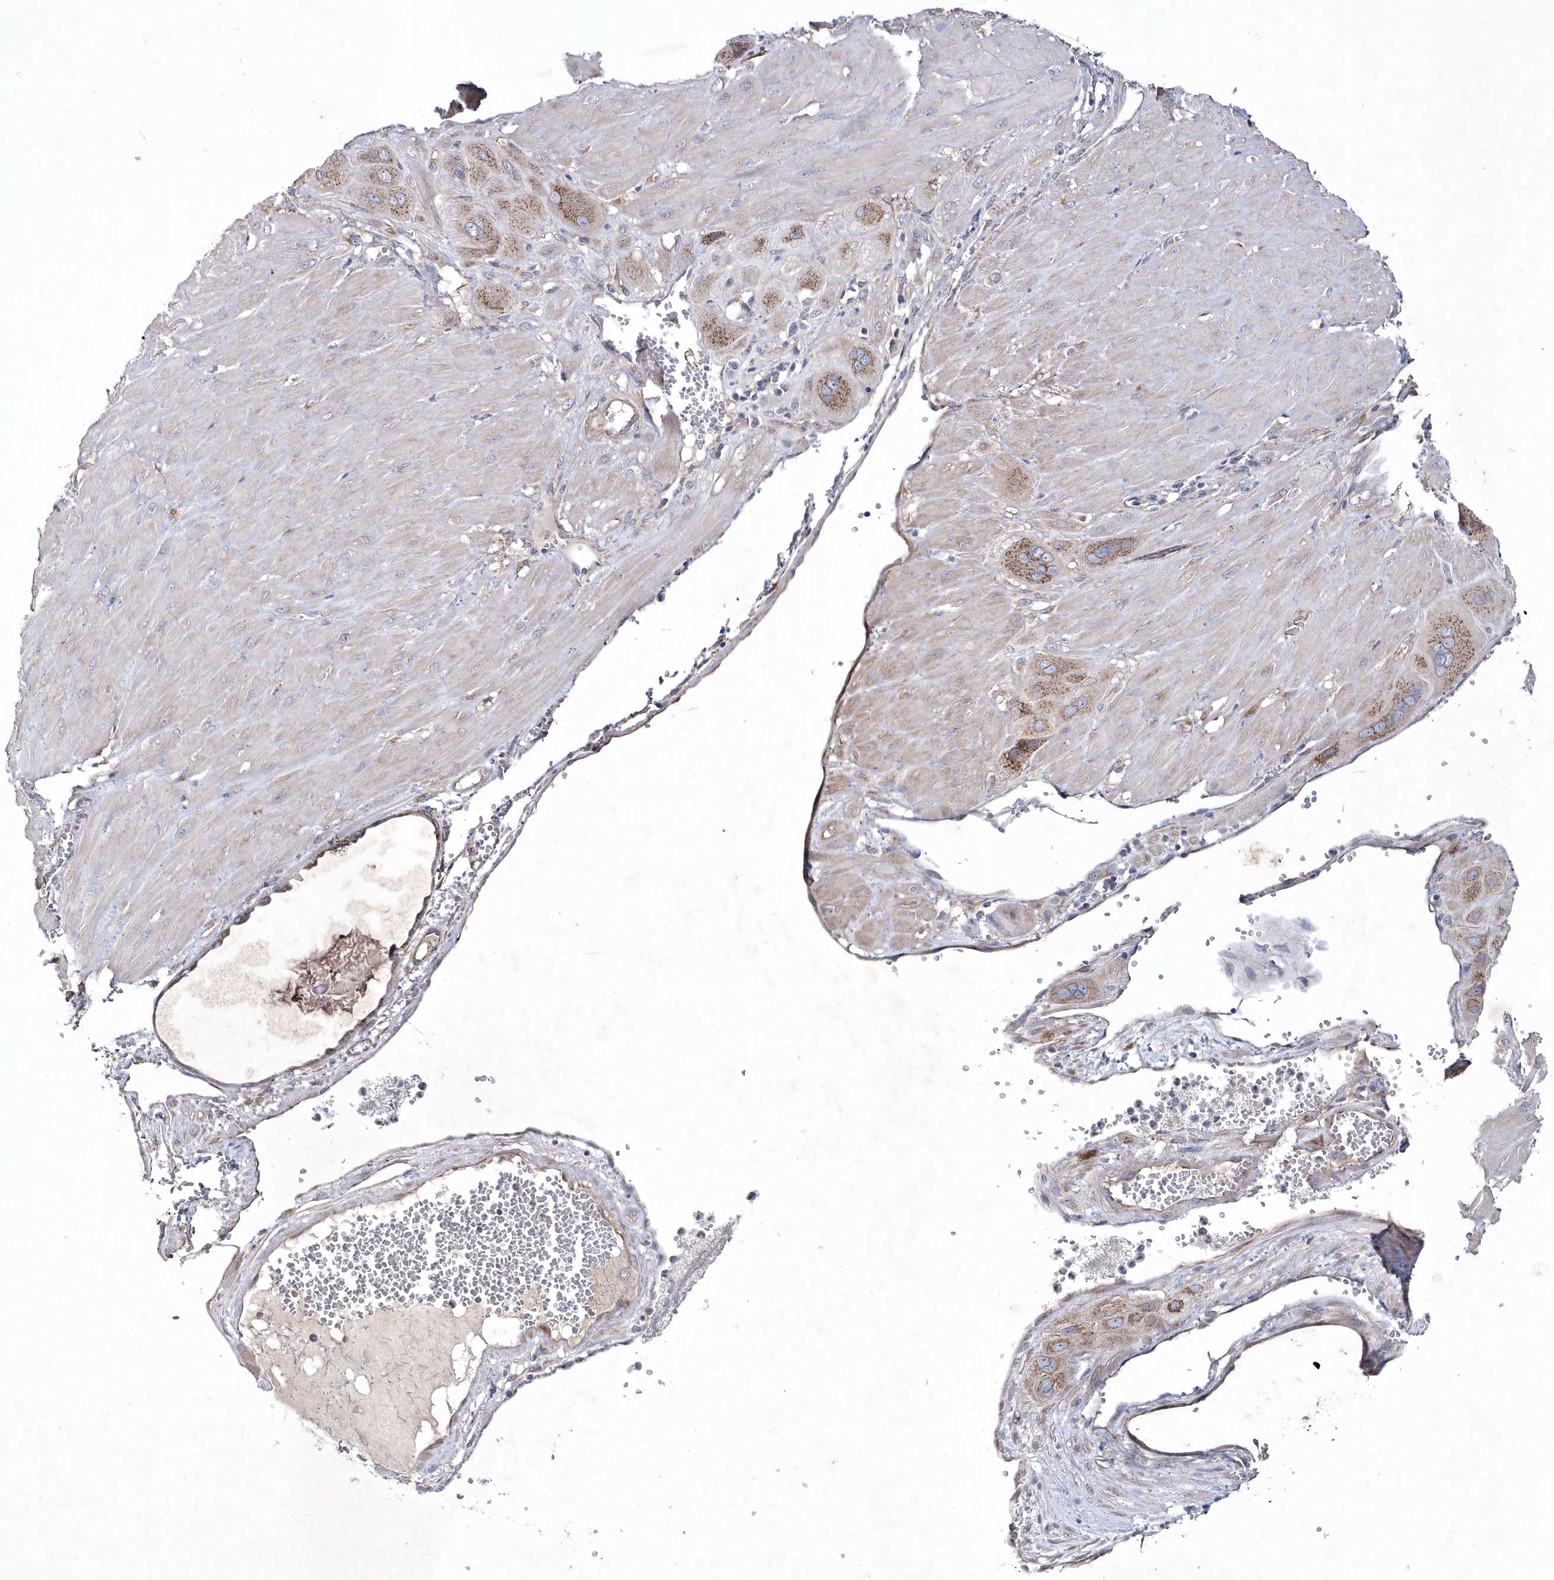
{"staining": {"intensity": "moderate", "quantity": ">75%", "location": "cytoplasmic/membranous"}, "tissue": "cervical cancer", "cell_type": "Tumor cells", "image_type": "cancer", "snomed": [{"axis": "morphology", "description": "Squamous cell carcinoma, NOS"}, {"axis": "topography", "description": "Cervix"}], "caption": "Cervical cancer (squamous cell carcinoma) tissue demonstrates moderate cytoplasmic/membranous positivity in about >75% of tumor cells, visualized by immunohistochemistry.", "gene": "METTL8", "patient": {"sex": "female", "age": 34}}